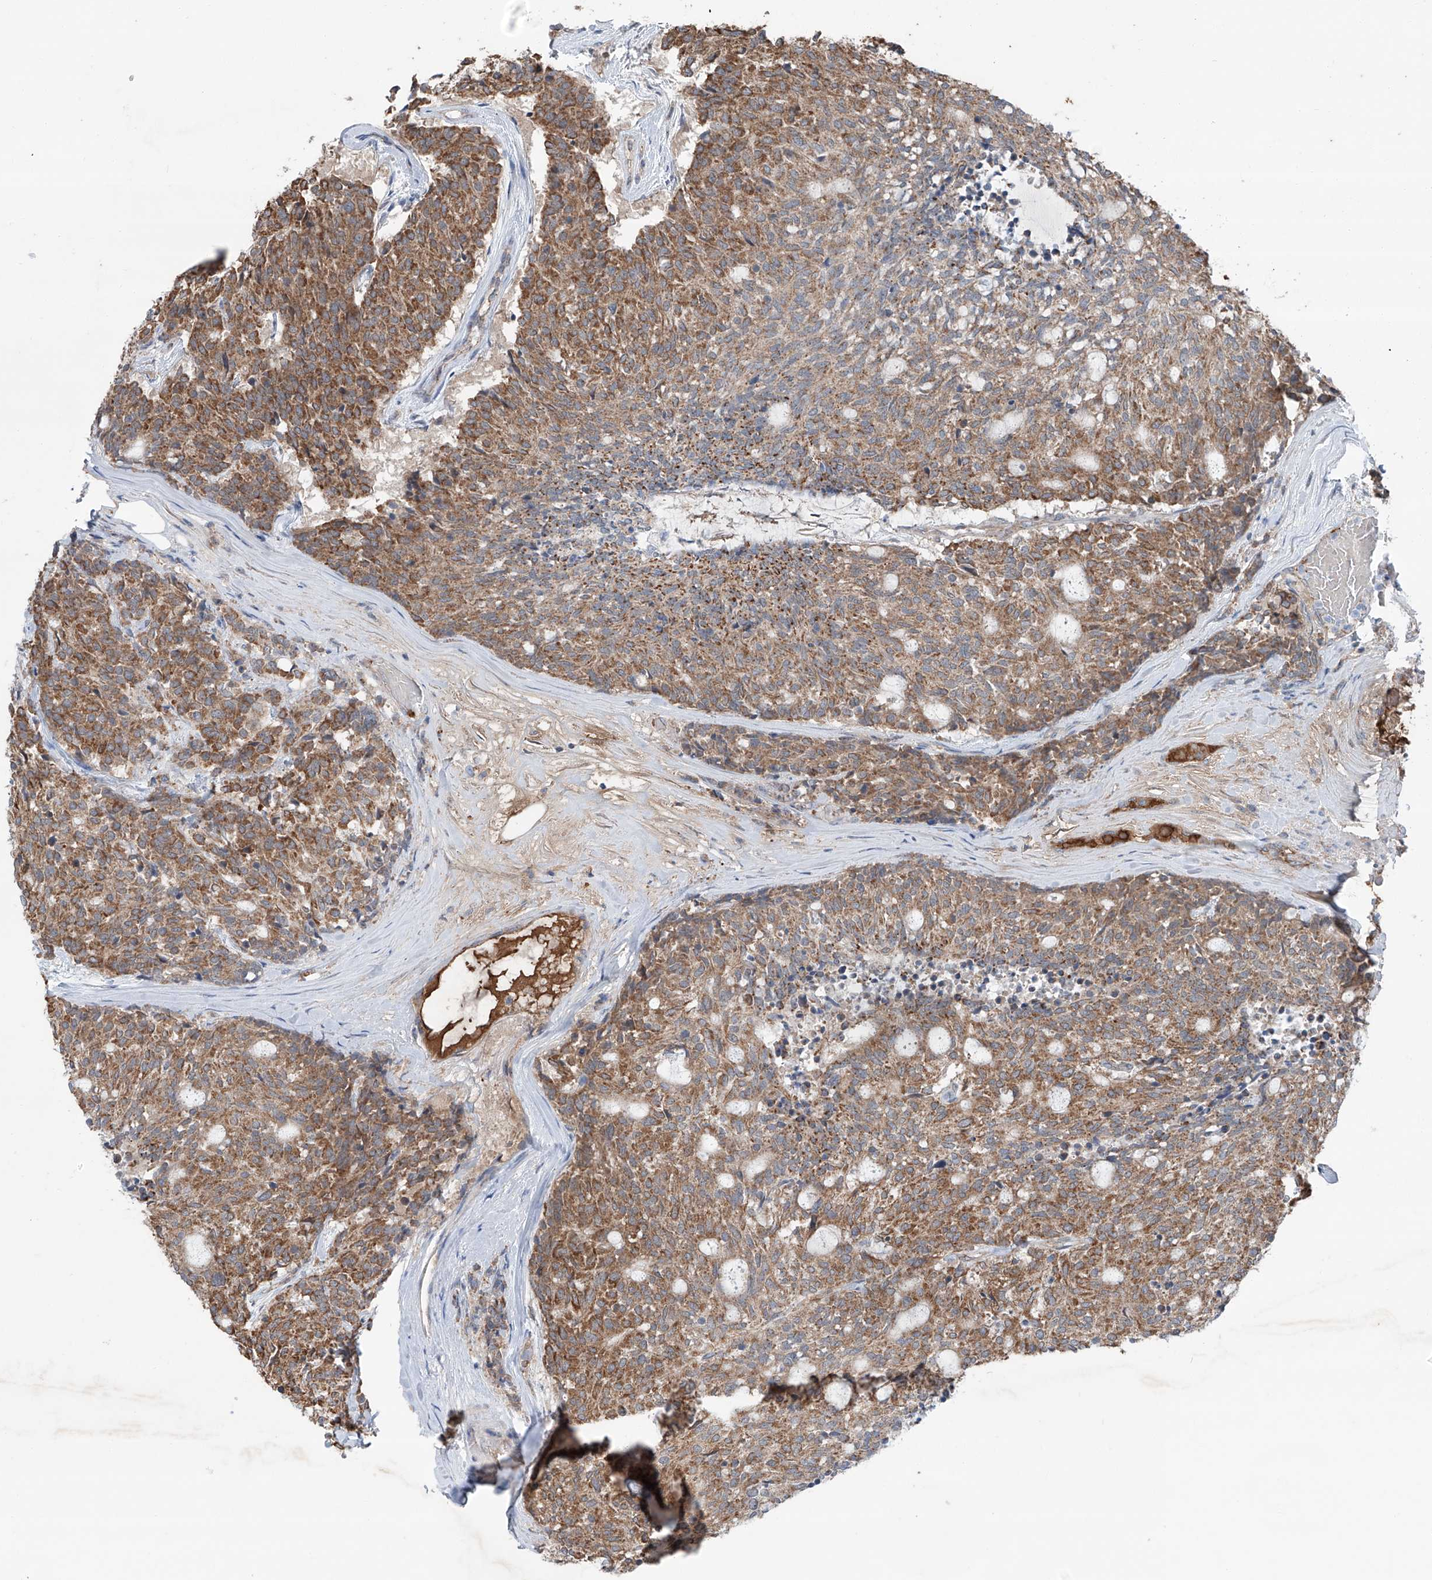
{"staining": {"intensity": "moderate", "quantity": ">75%", "location": "cytoplasmic/membranous"}, "tissue": "carcinoid", "cell_type": "Tumor cells", "image_type": "cancer", "snomed": [{"axis": "morphology", "description": "Carcinoid, malignant, NOS"}, {"axis": "topography", "description": "Pancreas"}], "caption": "Protein staining of carcinoid (malignant) tissue exhibits moderate cytoplasmic/membranous staining in about >75% of tumor cells.", "gene": "SIX4", "patient": {"sex": "female", "age": 54}}